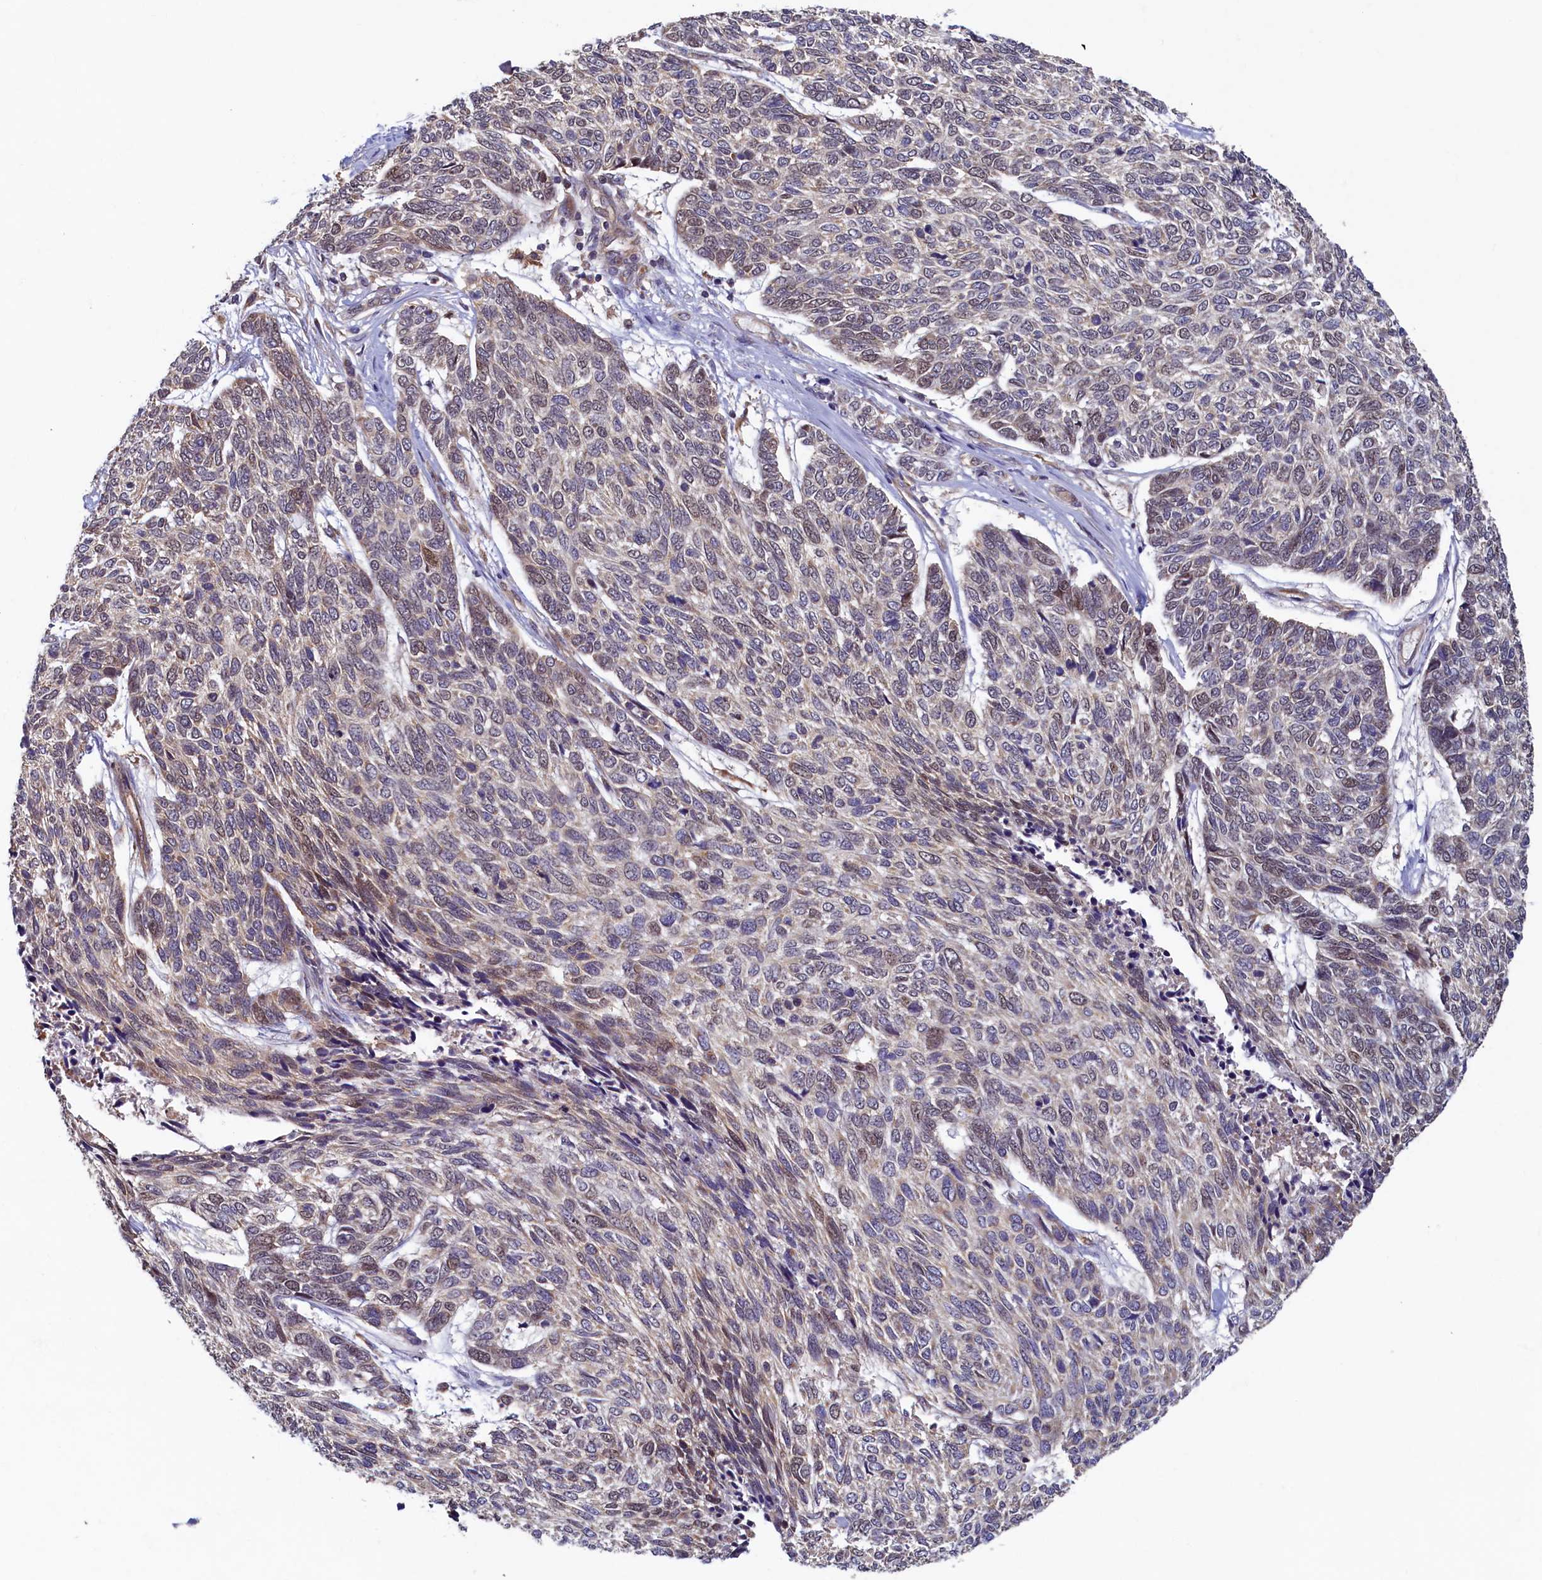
{"staining": {"intensity": "weak", "quantity": "<25%", "location": "cytoplasmic/membranous,nuclear"}, "tissue": "skin cancer", "cell_type": "Tumor cells", "image_type": "cancer", "snomed": [{"axis": "morphology", "description": "Basal cell carcinoma"}, {"axis": "topography", "description": "Skin"}], "caption": "Immunohistochemistry of skin cancer displays no expression in tumor cells.", "gene": "STX12", "patient": {"sex": "female", "age": 65}}